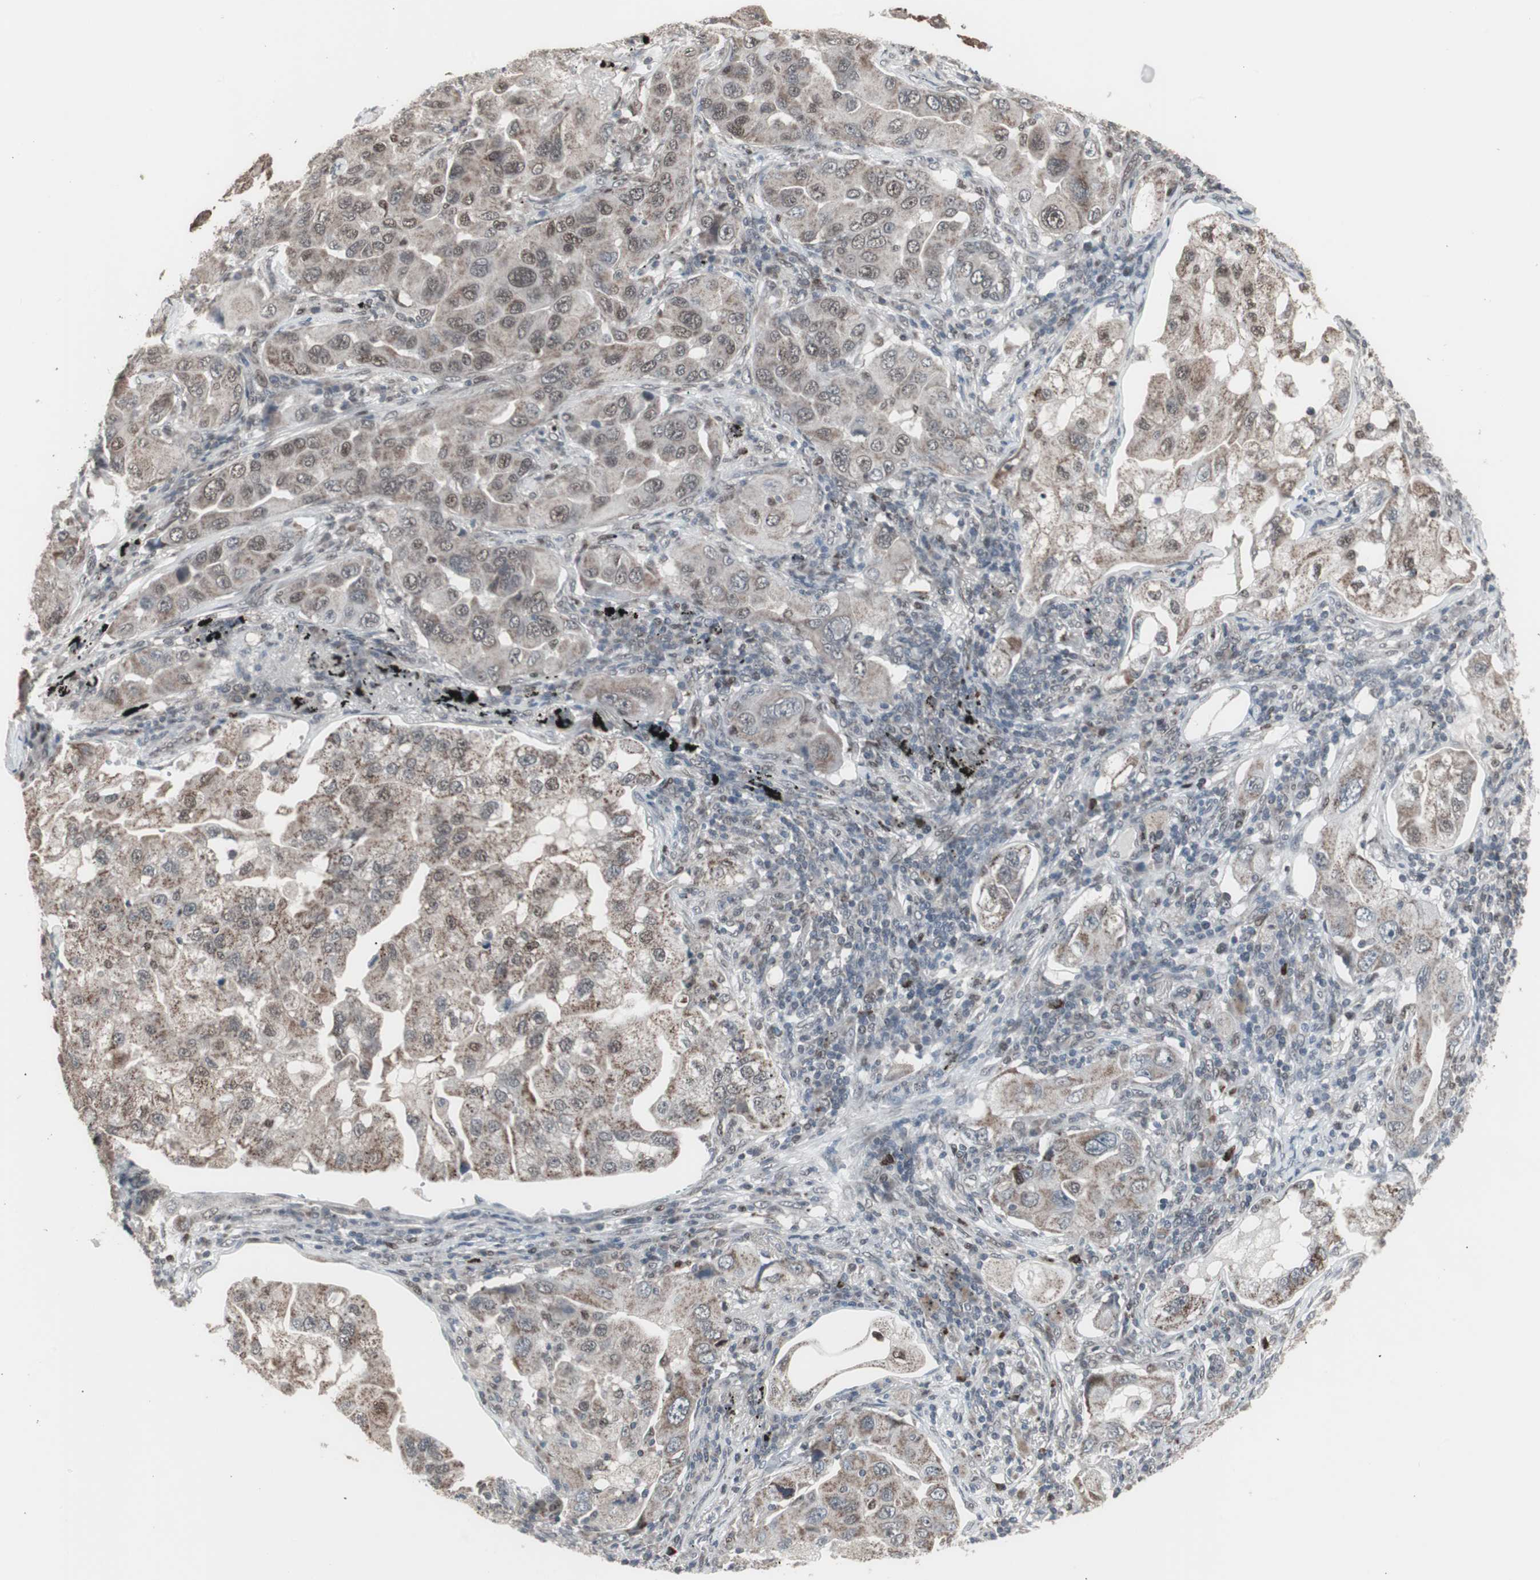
{"staining": {"intensity": "moderate", "quantity": "25%-75%", "location": "cytoplasmic/membranous,nuclear"}, "tissue": "lung cancer", "cell_type": "Tumor cells", "image_type": "cancer", "snomed": [{"axis": "morphology", "description": "Adenocarcinoma, NOS"}, {"axis": "topography", "description": "Lung"}], "caption": "The image shows immunohistochemical staining of lung cancer (adenocarcinoma). There is moderate cytoplasmic/membranous and nuclear staining is identified in about 25%-75% of tumor cells.", "gene": "RXRA", "patient": {"sex": "female", "age": 65}}